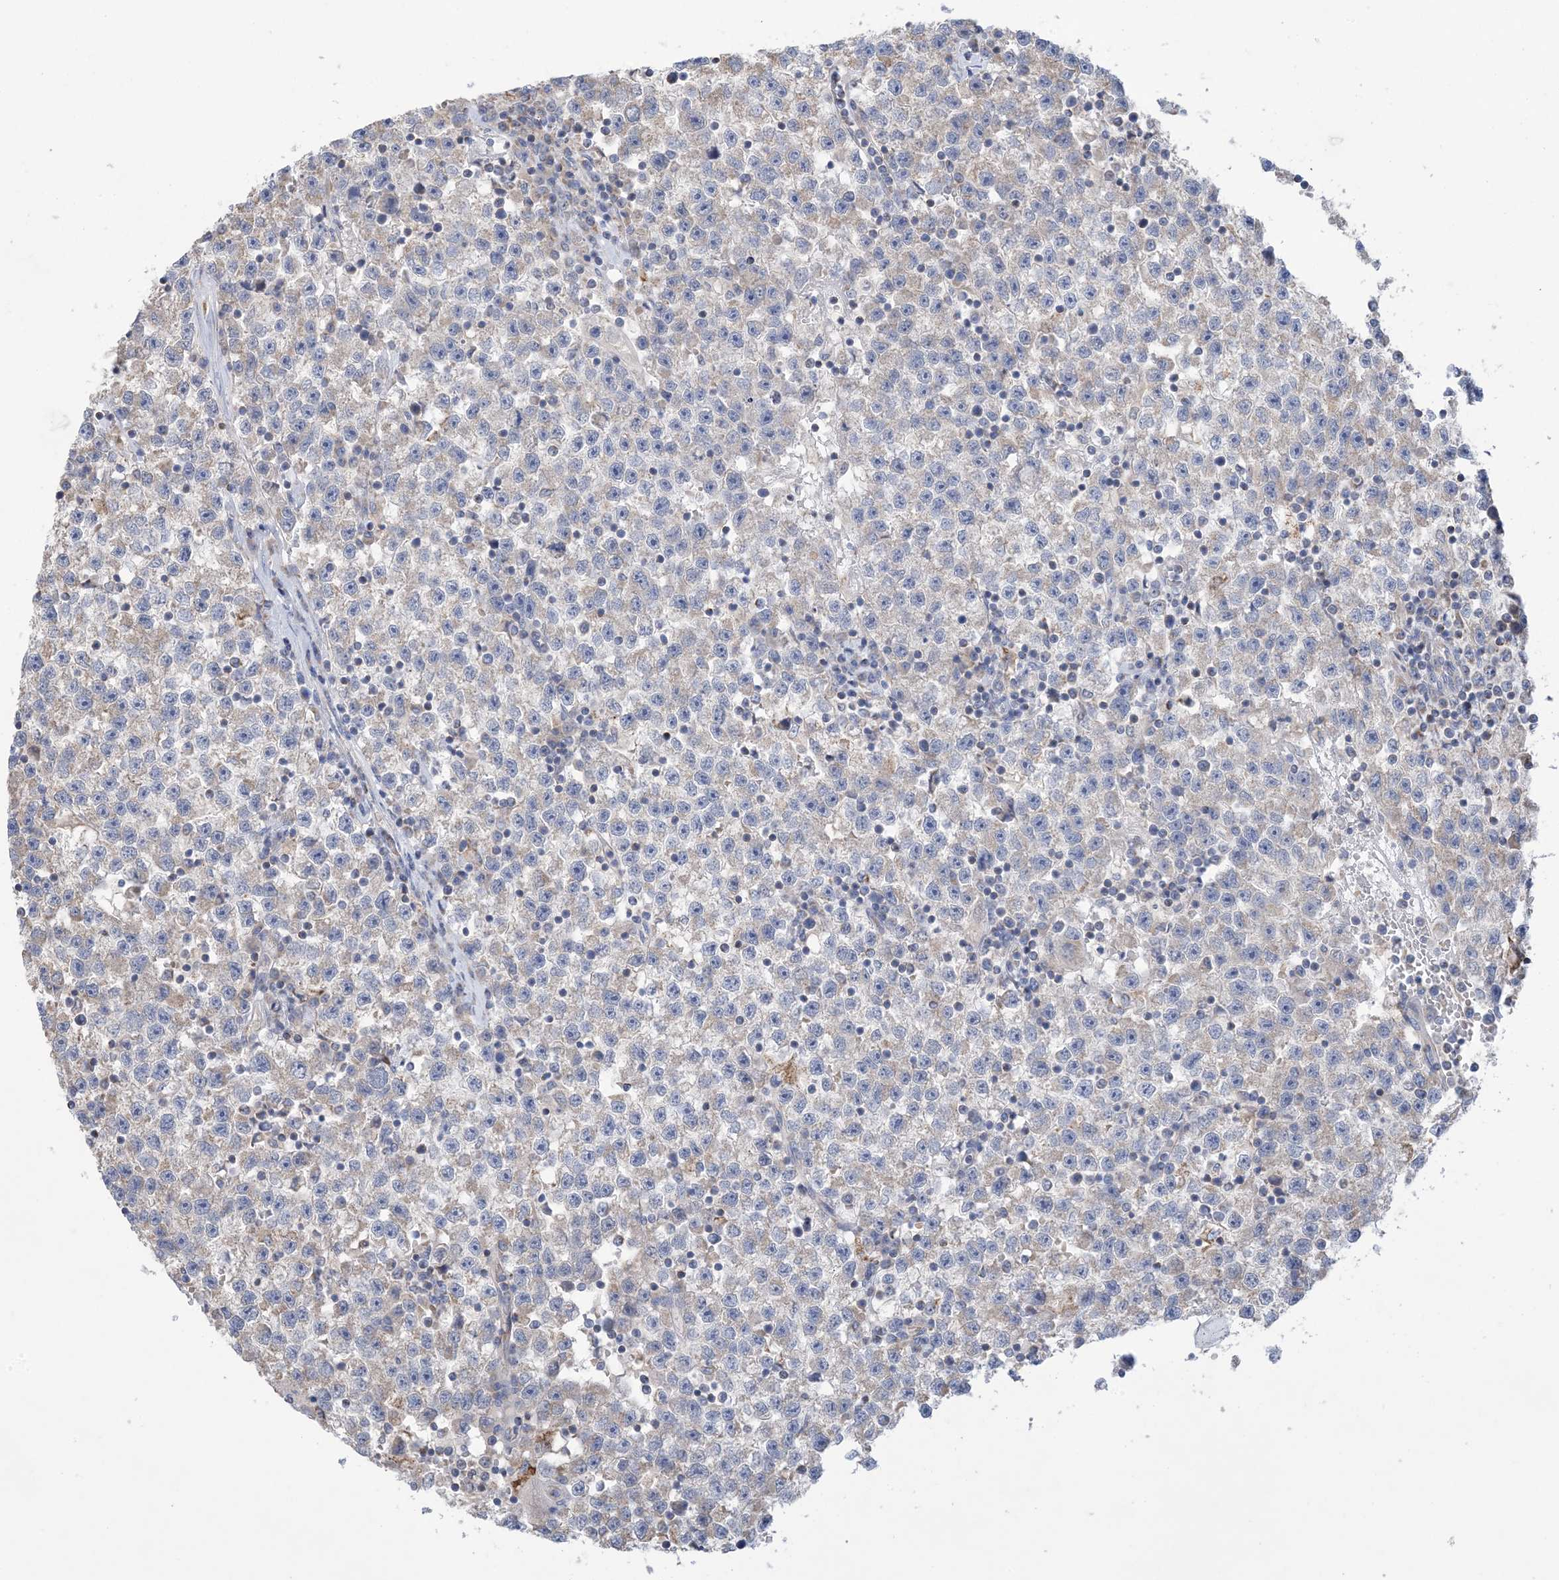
{"staining": {"intensity": "negative", "quantity": "none", "location": "none"}, "tissue": "testis cancer", "cell_type": "Tumor cells", "image_type": "cancer", "snomed": [{"axis": "morphology", "description": "Seminoma, NOS"}, {"axis": "topography", "description": "Testis"}], "caption": "This micrograph is of testis cancer (seminoma) stained with IHC to label a protein in brown with the nuclei are counter-stained blue. There is no staining in tumor cells.", "gene": "CLEC16A", "patient": {"sex": "male", "age": 22}}